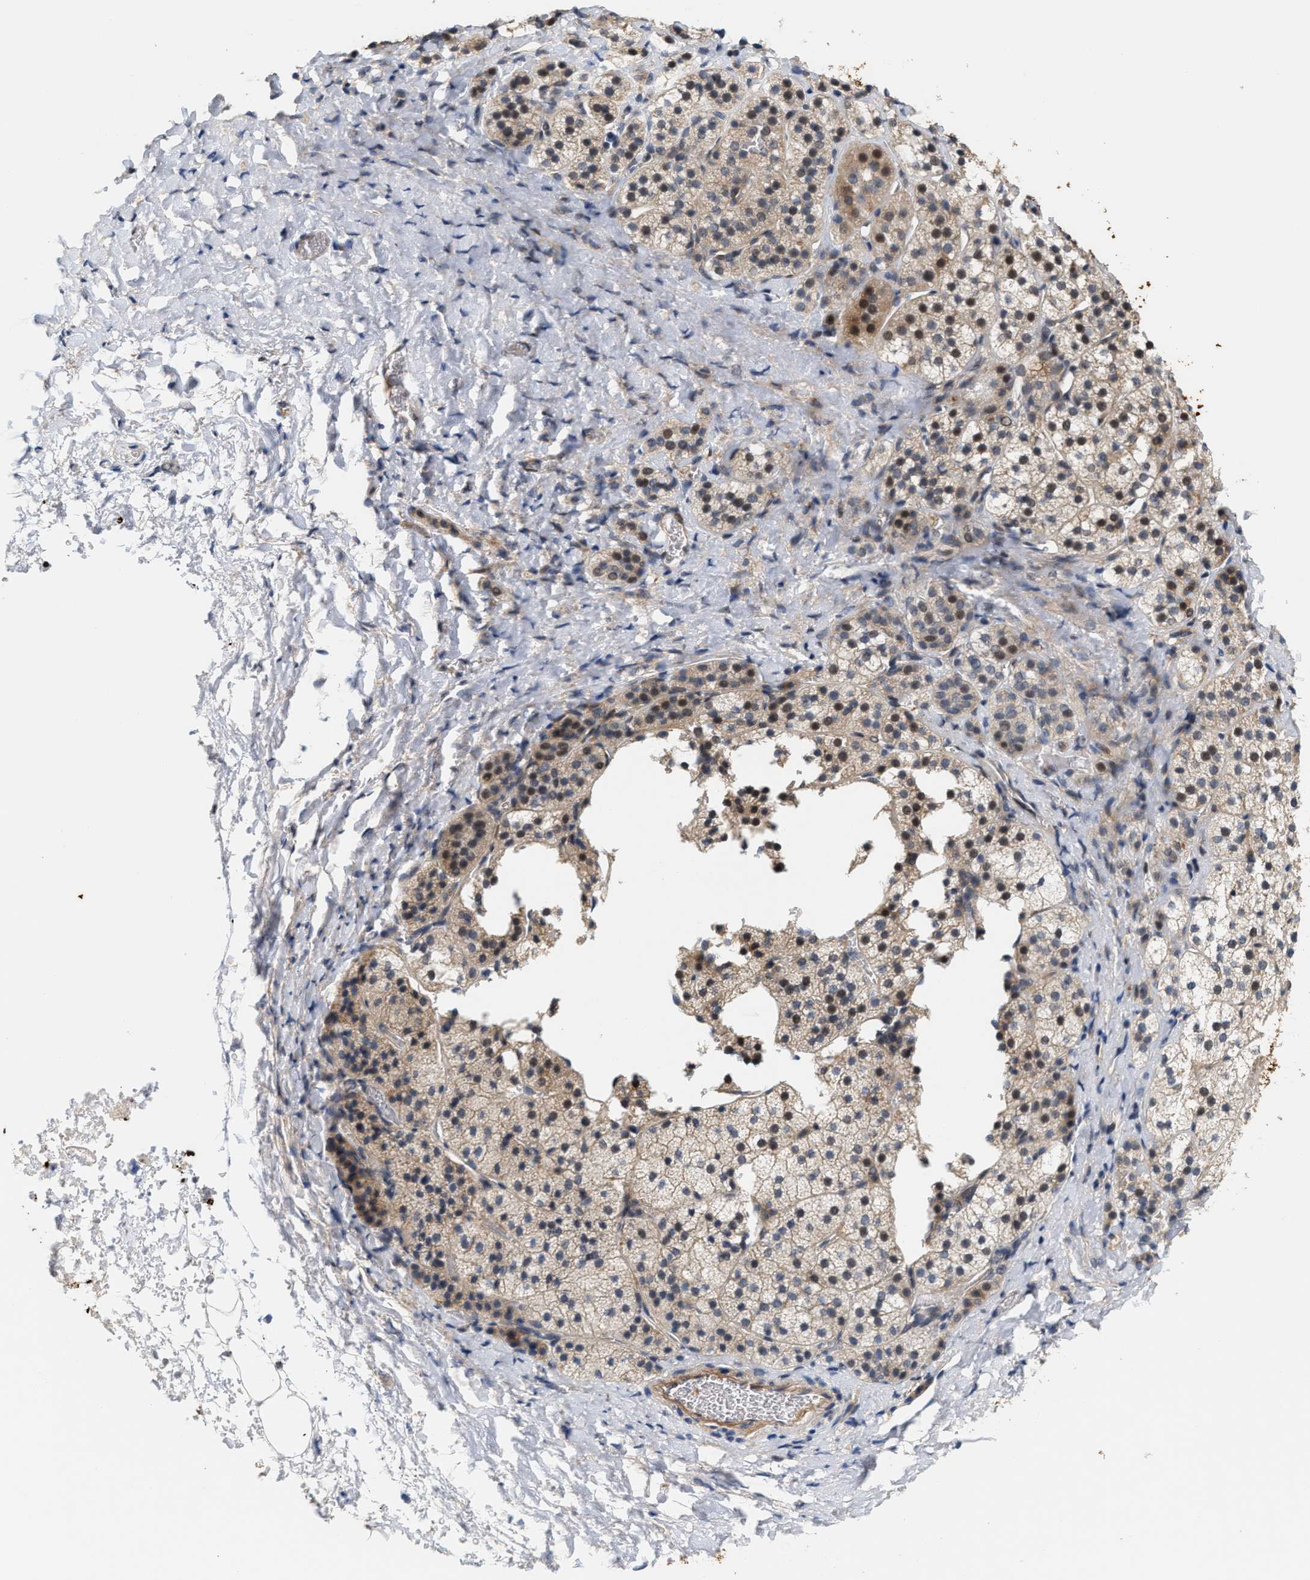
{"staining": {"intensity": "moderate", "quantity": ">75%", "location": "cytoplasmic/membranous,nuclear"}, "tissue": "adrenal gland", "cell_type": "Glandular cells", "image_type": "normal", "snomed": [{"axis": "morphology", "description": "Normal tissue, NOS"}, {"axis": "topography", "description": "Adrenal gland"}], "caption": "Unremarkable adrenal gland displays moderate cytoplasmic/membranous,nuclear staining in about >75% of glandular cells, visualized by immunohistochemistry.", "gene": "TCF4", "patient": {"sex": "female", "age": 44}}